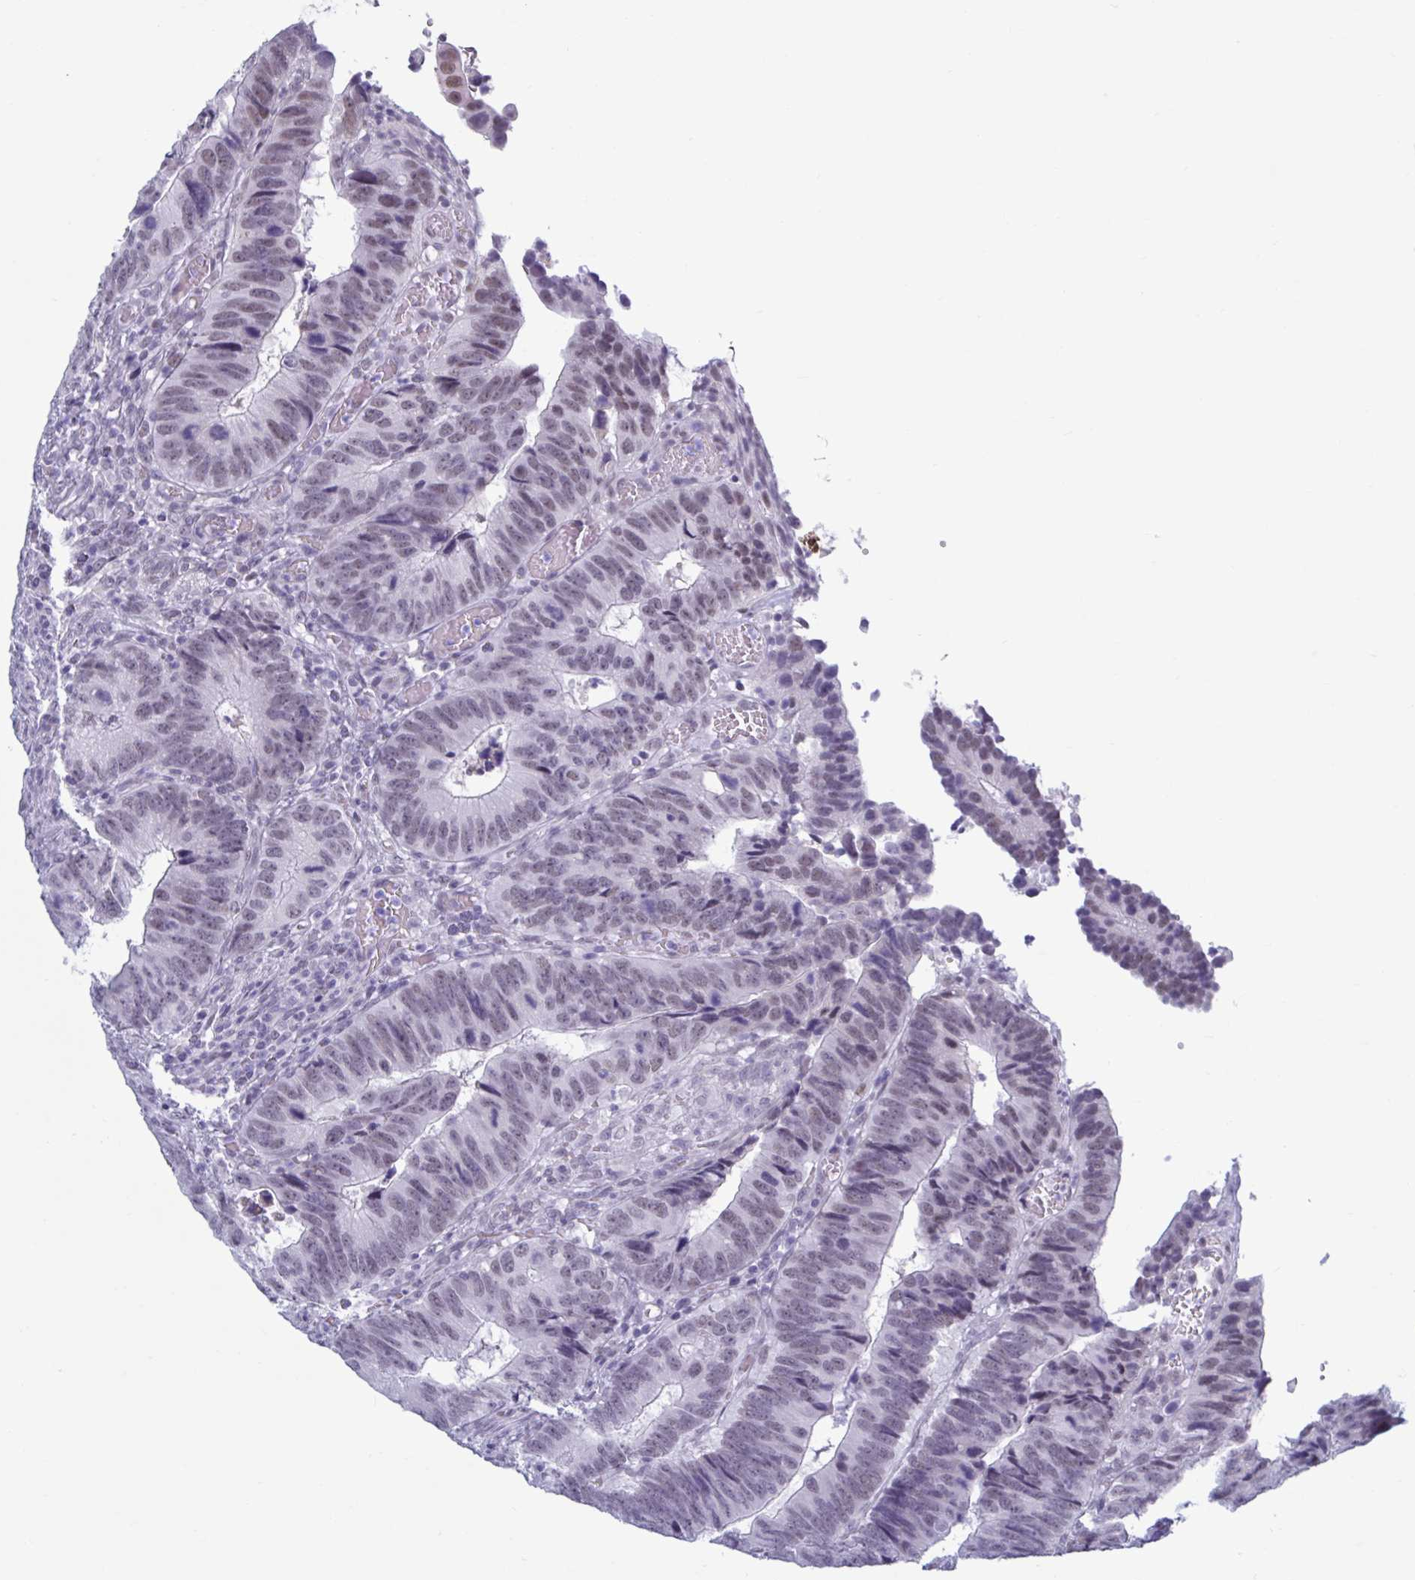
{"staining": {"intensity": "weak", "quantity": ">75%", "location": "nuclear"}, "tissue": "colorectal cancer", "cell_type": "Tumor cells", "image_type": "cancer", "snomed": [{"axis": "morphology", "description": "Adenocarcinoma, NOS"}, {"axis": "topography", "description": "Colon"}], "caption": "Colorectal cancer stained for a protein (brown) reveals weak nuclear positive staining in about >75% of tumor cells.", "gene": "MSMB", "patient": {"sex": "male", "age": 62}}